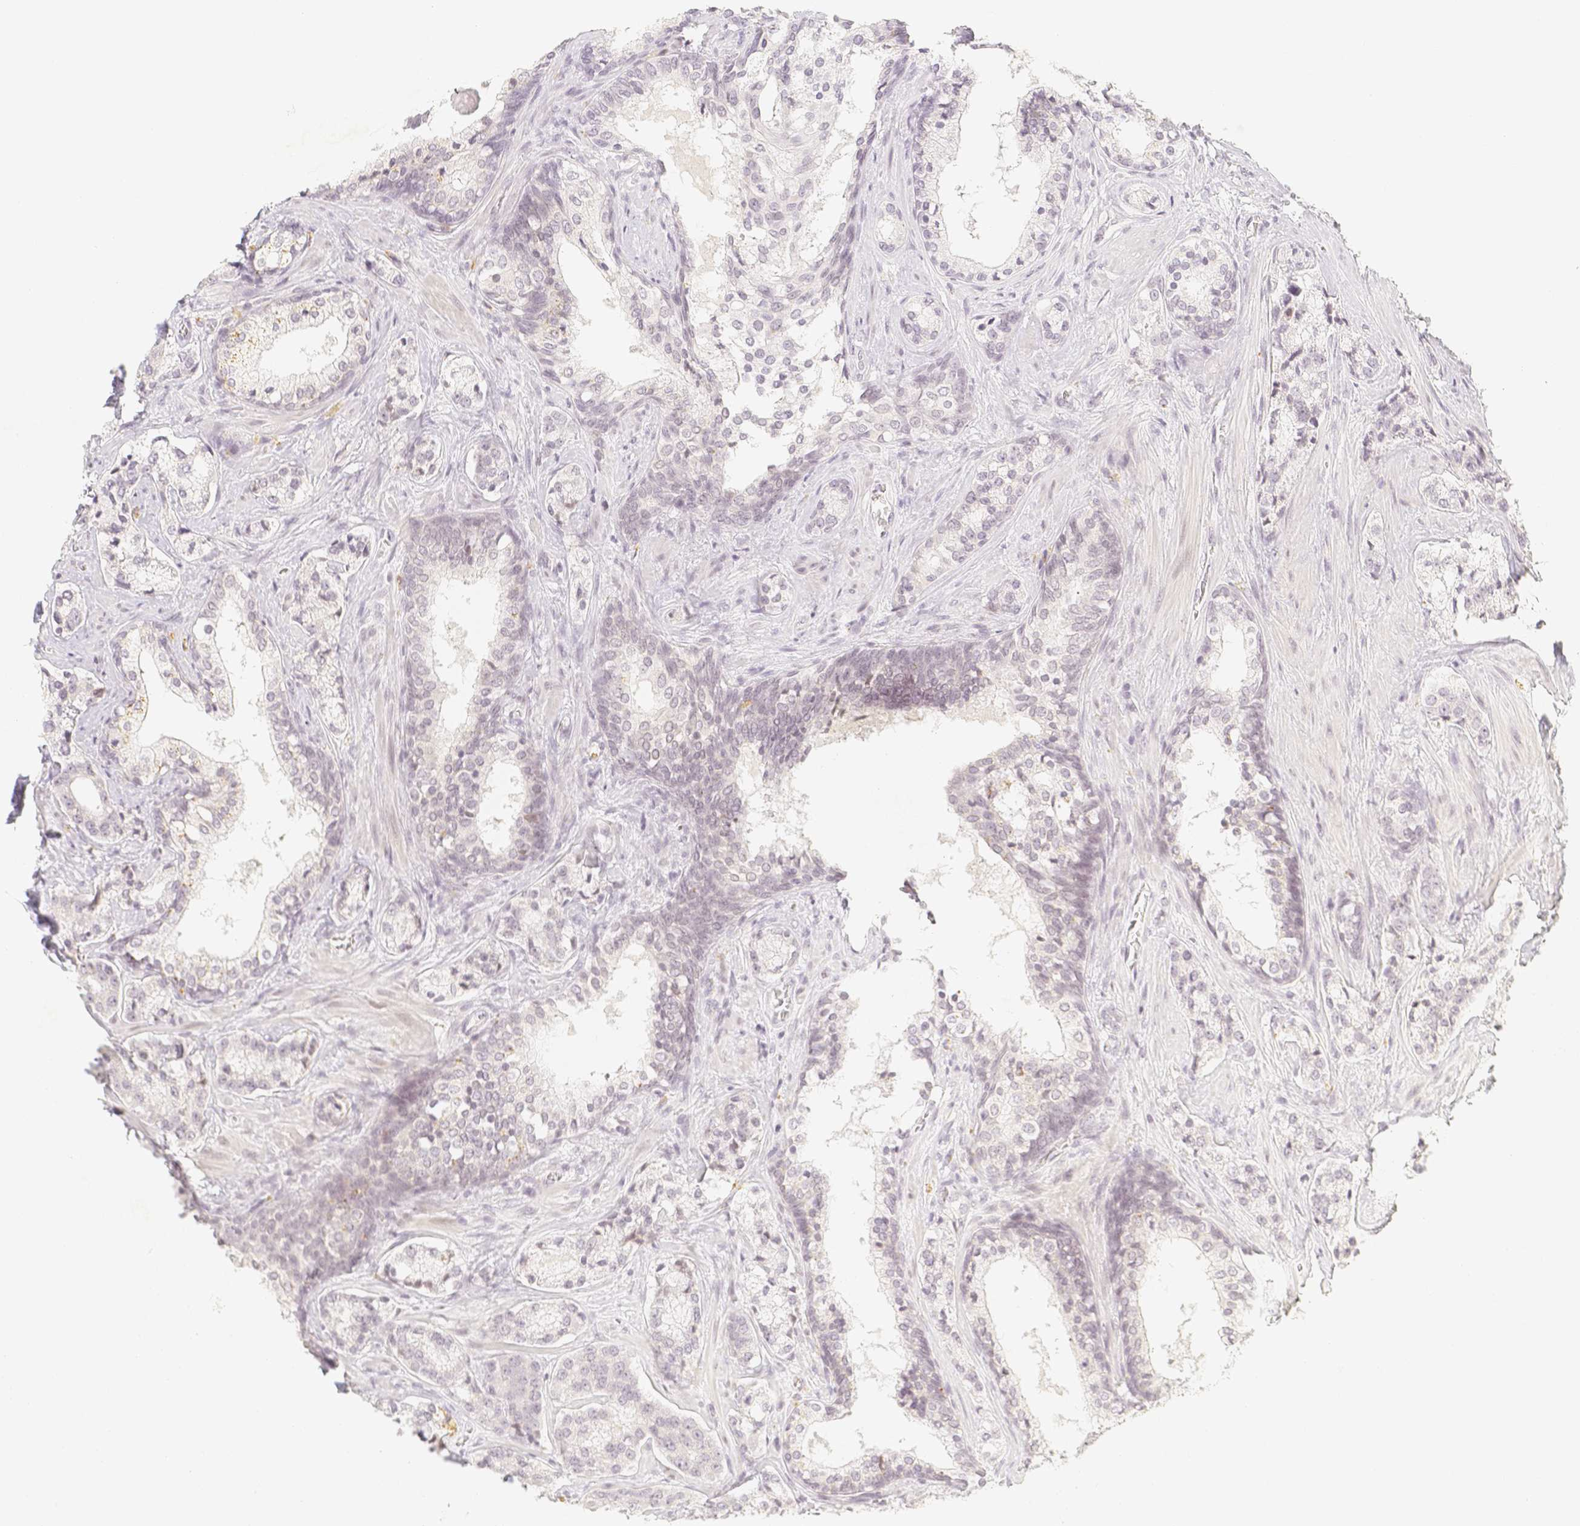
{"staining": {"intensity": "negative", "quantity": "none", "location": "none"}, "tissue": "prostate cancer", "cell_type": "Tumor cells", "image_type": "cancer", "snomed": [{"axis": "morphology", "description": "Adenocarcinoma, High grade"}, {"axis": "topography", "description": "Prostate"}], "caption": "An immunohistochemistry (IHC) micrograph of prostate cancer (adenocarcinoma (high-grade)) is shown. There is no staining in tumor cells of prostate cancer (adenocarcinoma (high-grade)).", "gene": "PADI4", "patient": {"sex": "male", "age": 60}}